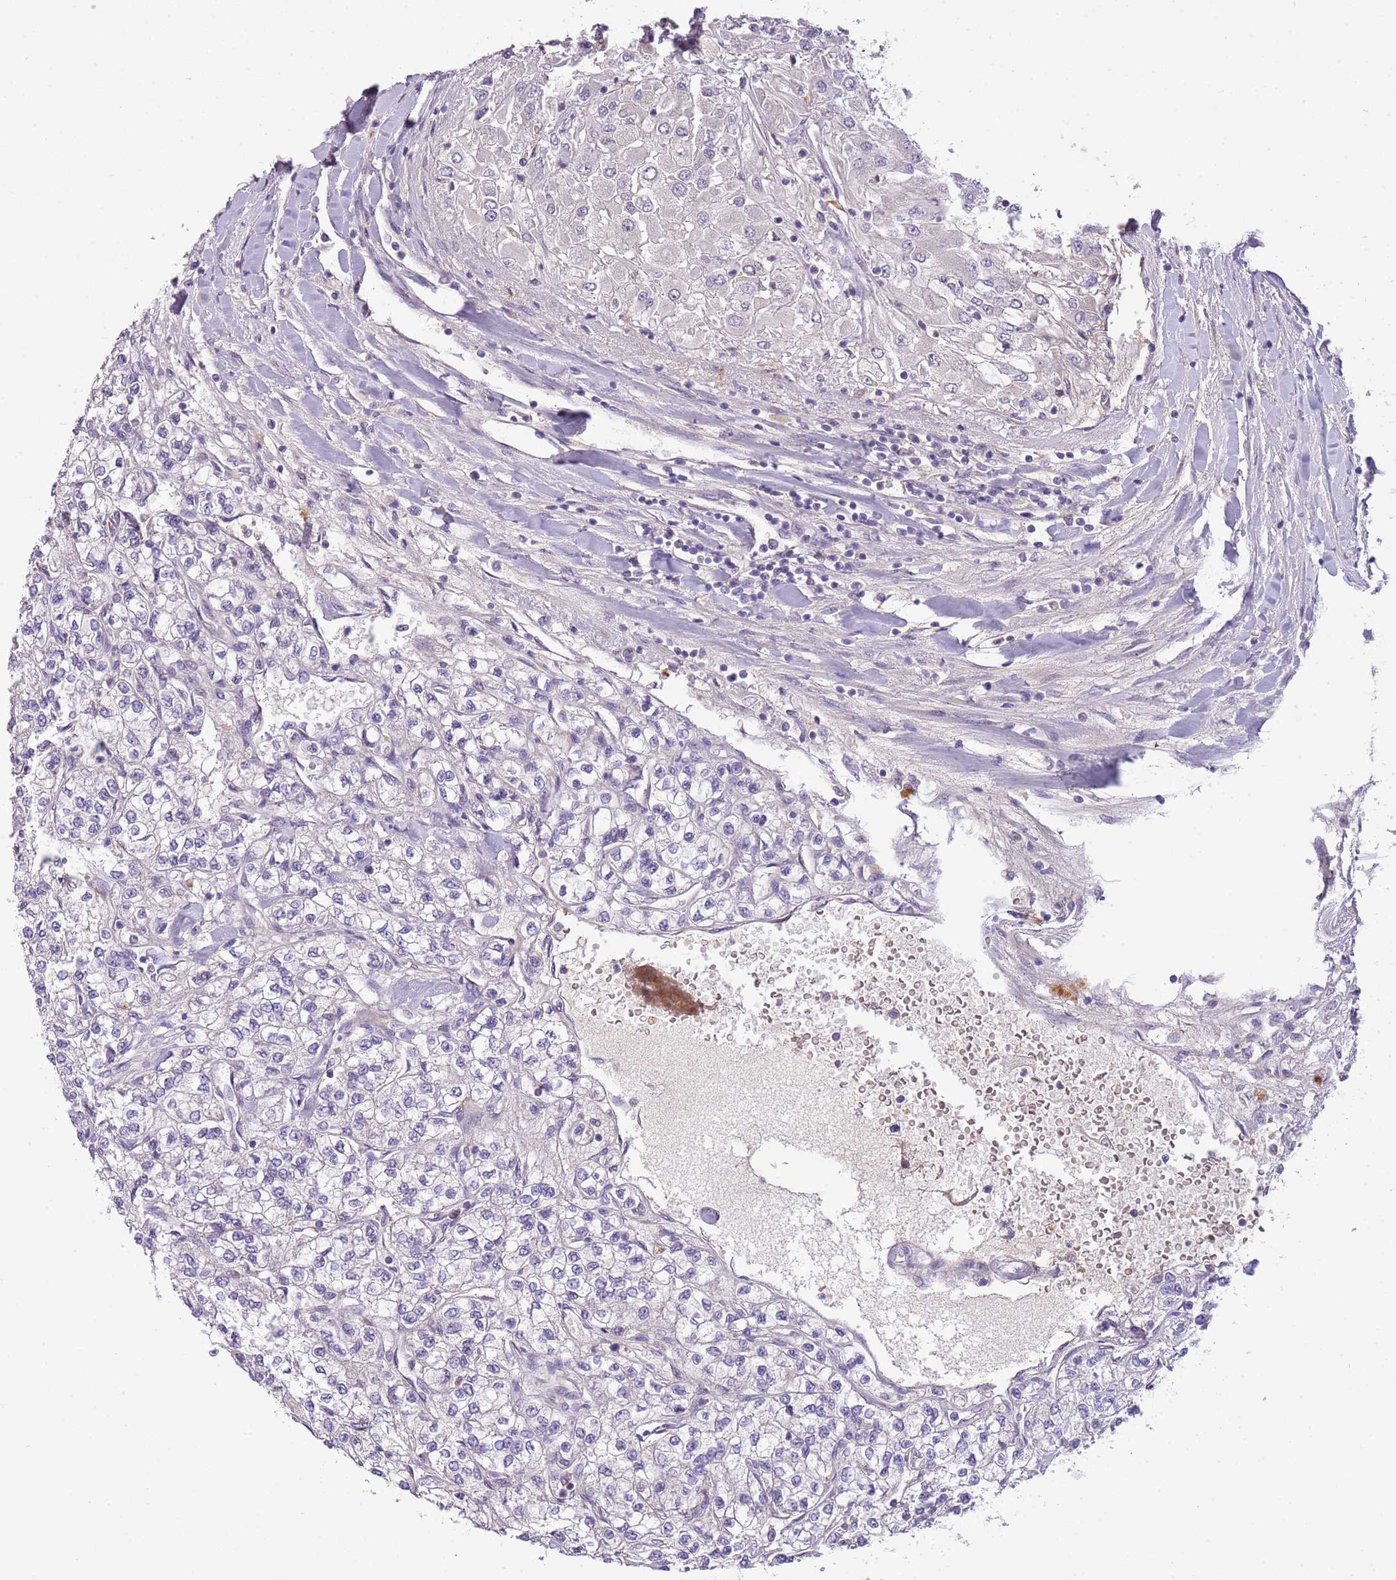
{"staining": {"intensity": "negative", "quantity": "none", "location": "none"}, "tissue": "renal cancer", "cell_type": "Tumor cells", "image_type": "cancer", "snomed": [{"axis": "morphology", "description": "Adenocarcinoma, NOS"}, {"axis": "topography", "description": "Kidney"}], "caption": "DAB immunohistochemical staining of human adenocarcinoma (renal) reveals no significant staining in tumor cells.", "gene": "SCAMP5", "patient": {"sex": "male", "age": 80}}